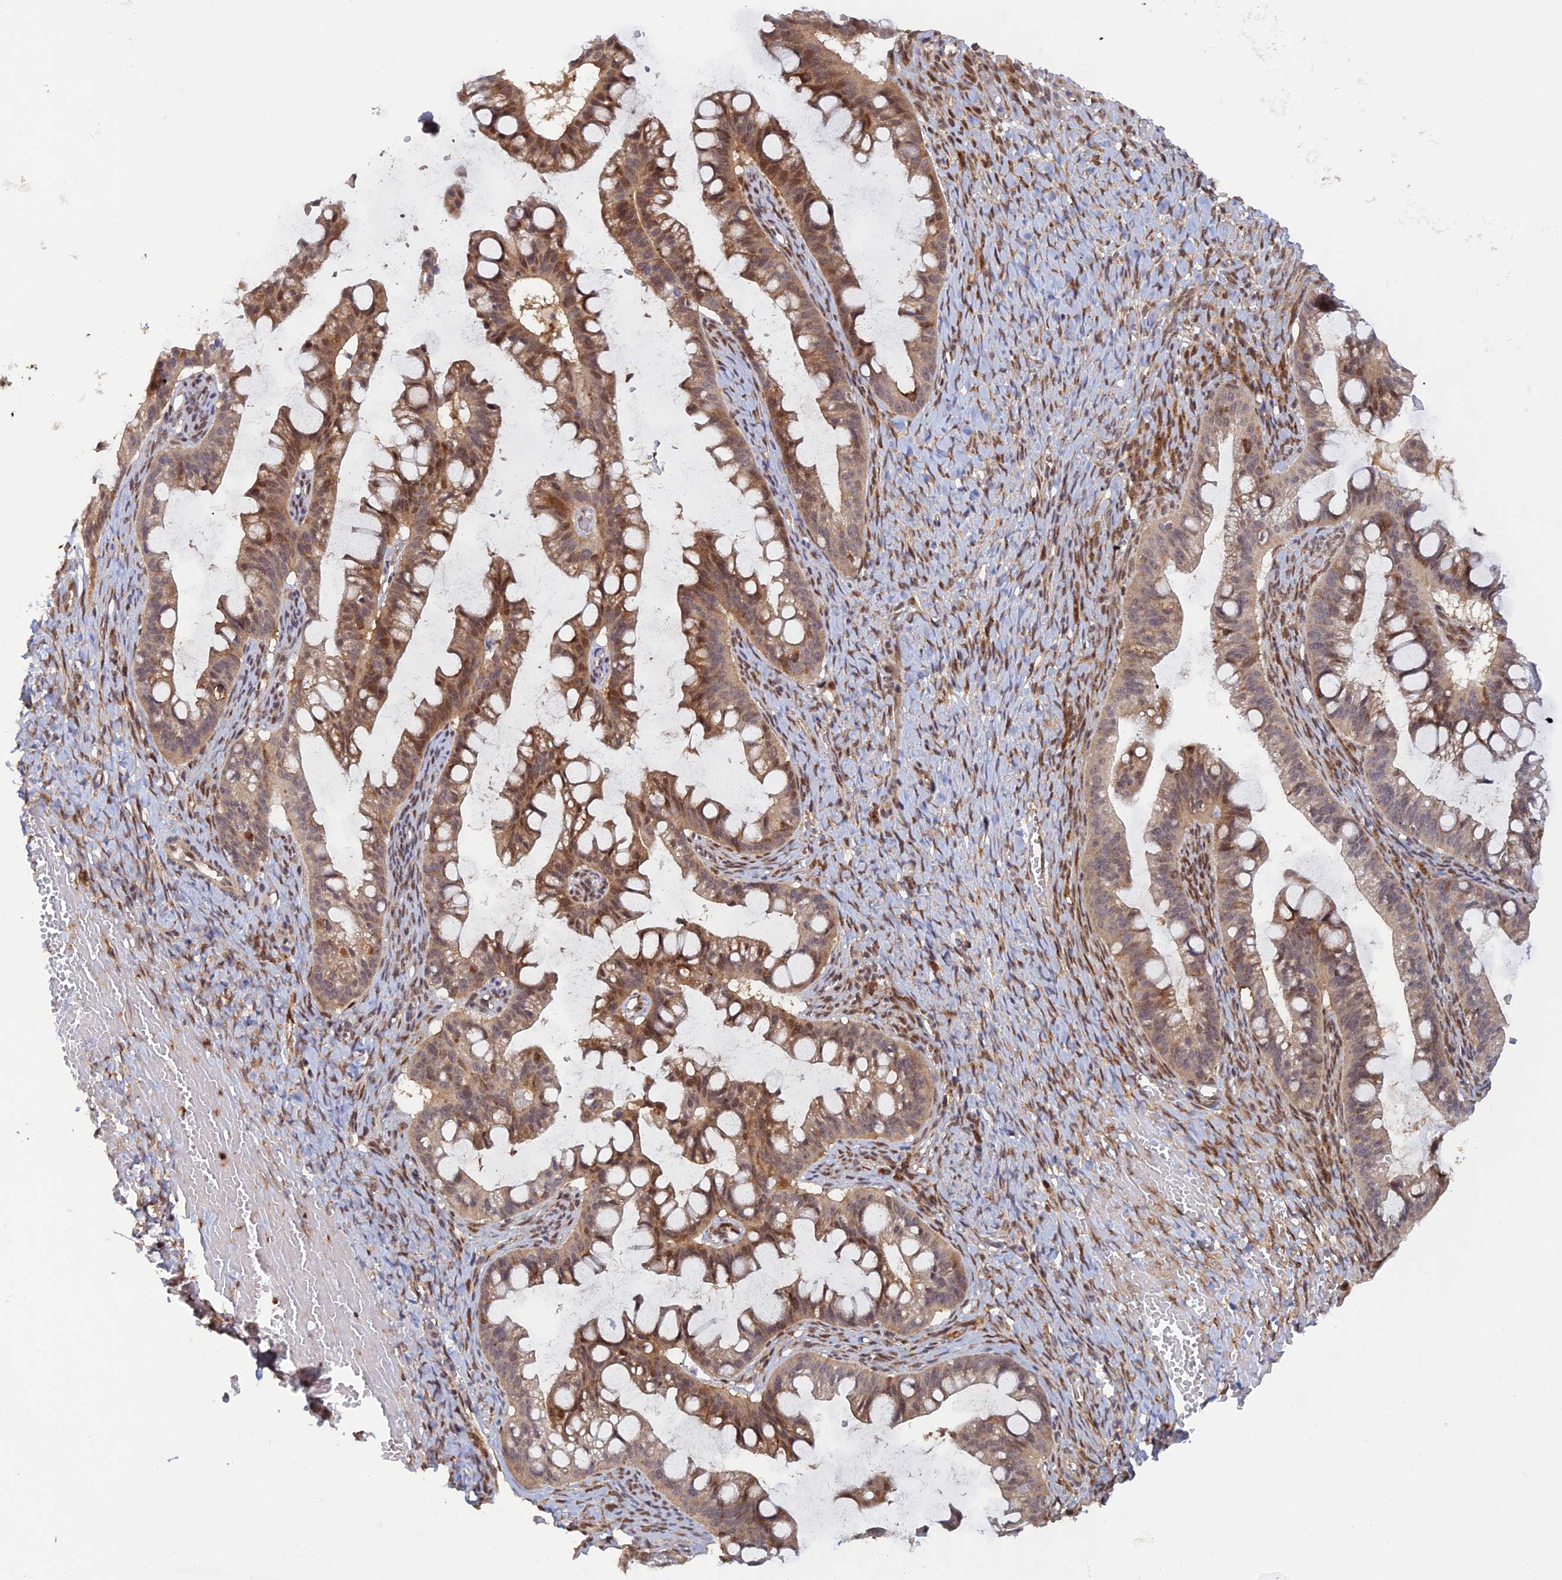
{"staining": {"intensity": "moderate", "quantity": ">75%", "location": "cytoplasmic/membranous,nuclear"}, "tissue": "ovarian cancer", "cell_type": "Tumor cells", "image_type": "cancer", "snomed": [{"axis": "morphology", "description": "Cystadenocarcinoma, mucinous, NOS"}, {"axis": "topography", "description": "Ovary"}], "caption": "The image shows staining of mucinous cystadenocarcinoma (ovarian), revealing moderate cytoplasmic/membranous and nuclear protein staining (brown color) within tumor cells.", "gene": "ZNF565", "patient": {"sex": "female", "age": 73}}